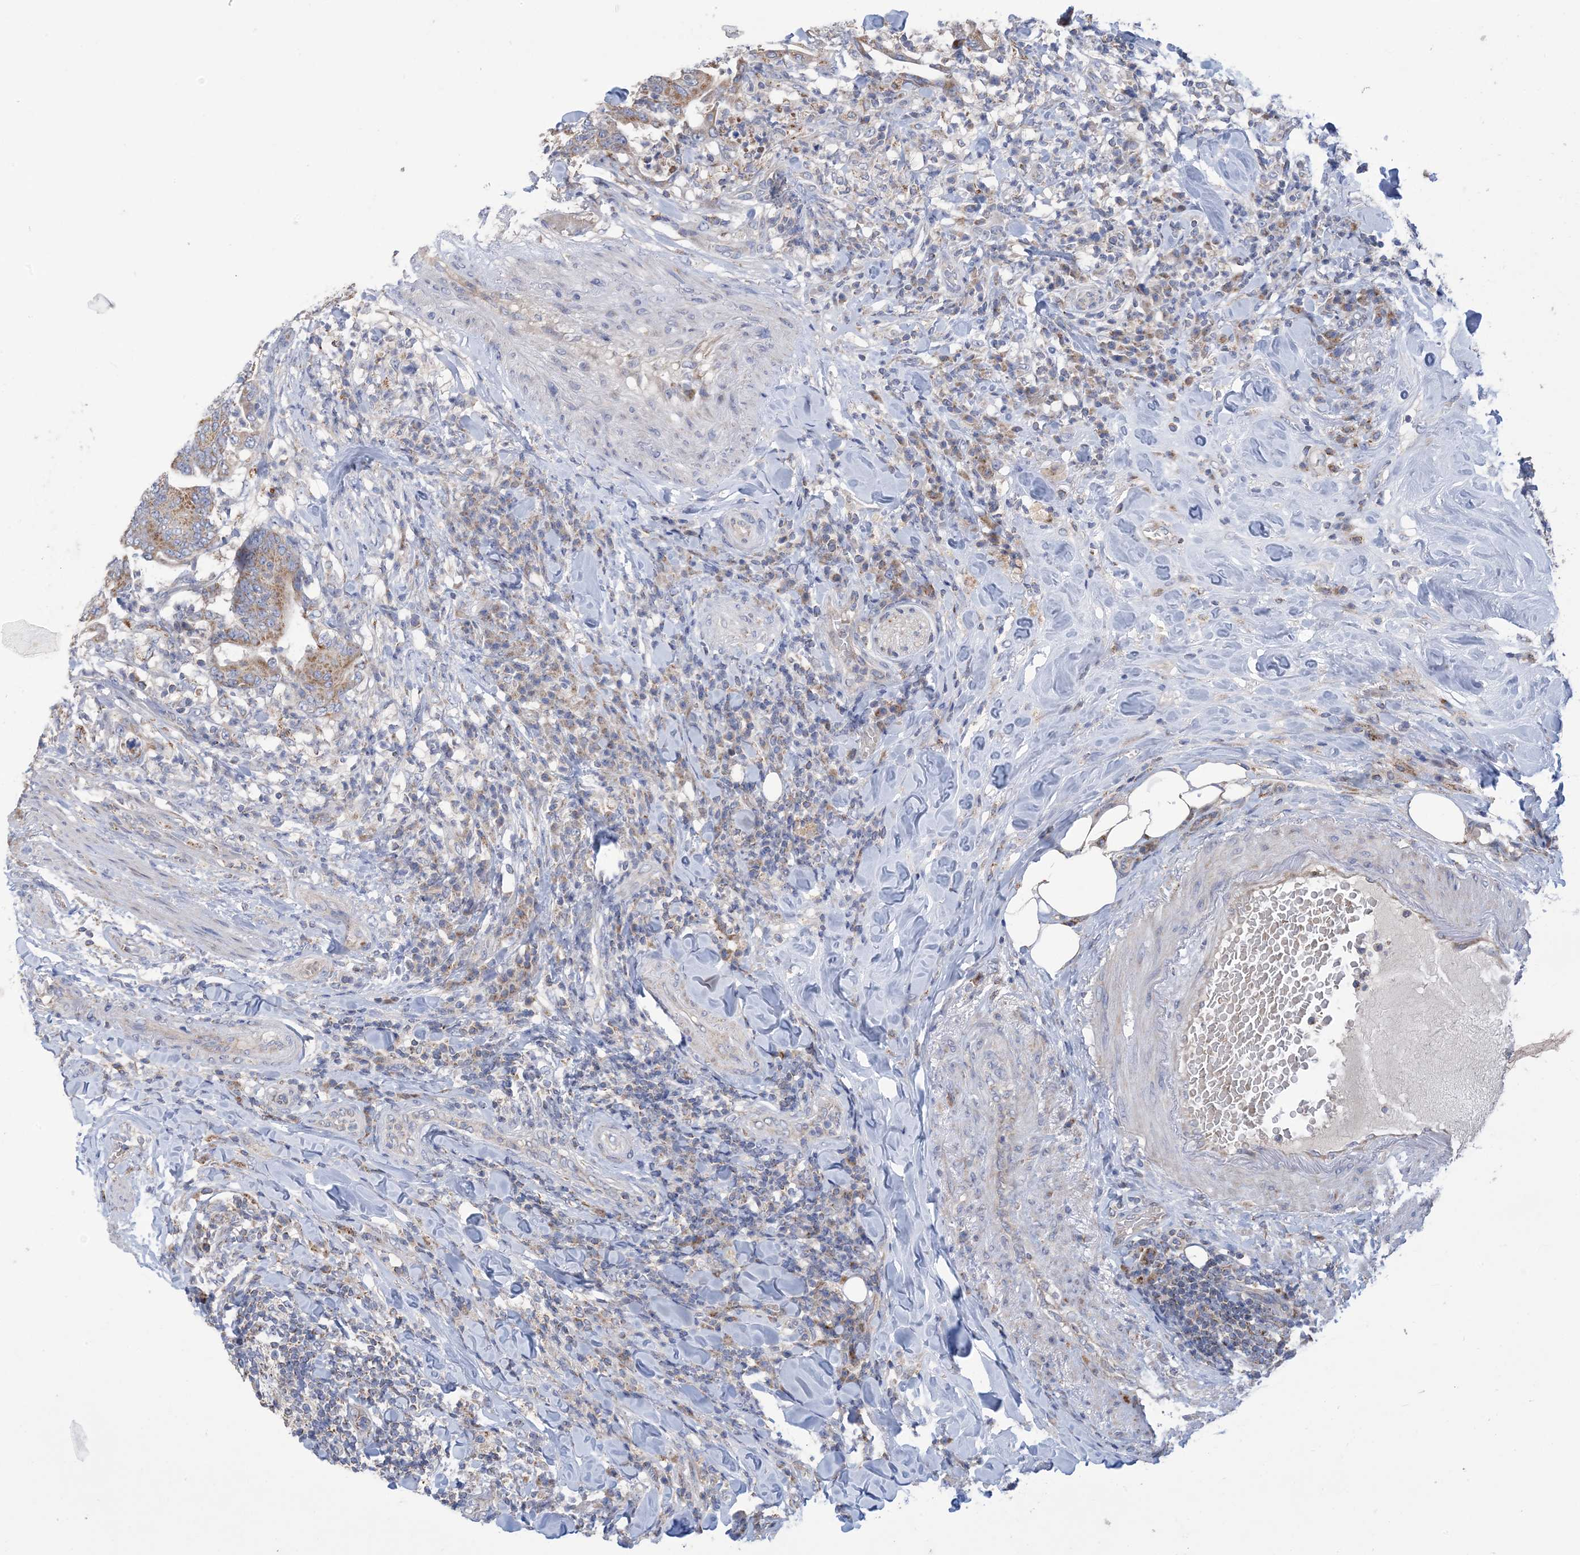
{"staining": {"intensity": "moderate", "quantity": ">75%", "location": "cytoplasmic/membranous"}, "tissue": "colorectal cancer", "cell_type": "Tumor cells", "image_type": "cancer", "snomed": [{"axis": "morphology", "description": "Adenocarcinoma, NOS"}, {"axis": "topography", "description": "Colon"}], "caption": "A high-resolution histopathology image shows IHC staining of colorectal adenocarcinoma, which shows moderate cytoplasmic/membranous staining in approximately >75% of tumor cells.", "gene": "CLEC16A", "patient": {"sex": "female", "age": 66}}